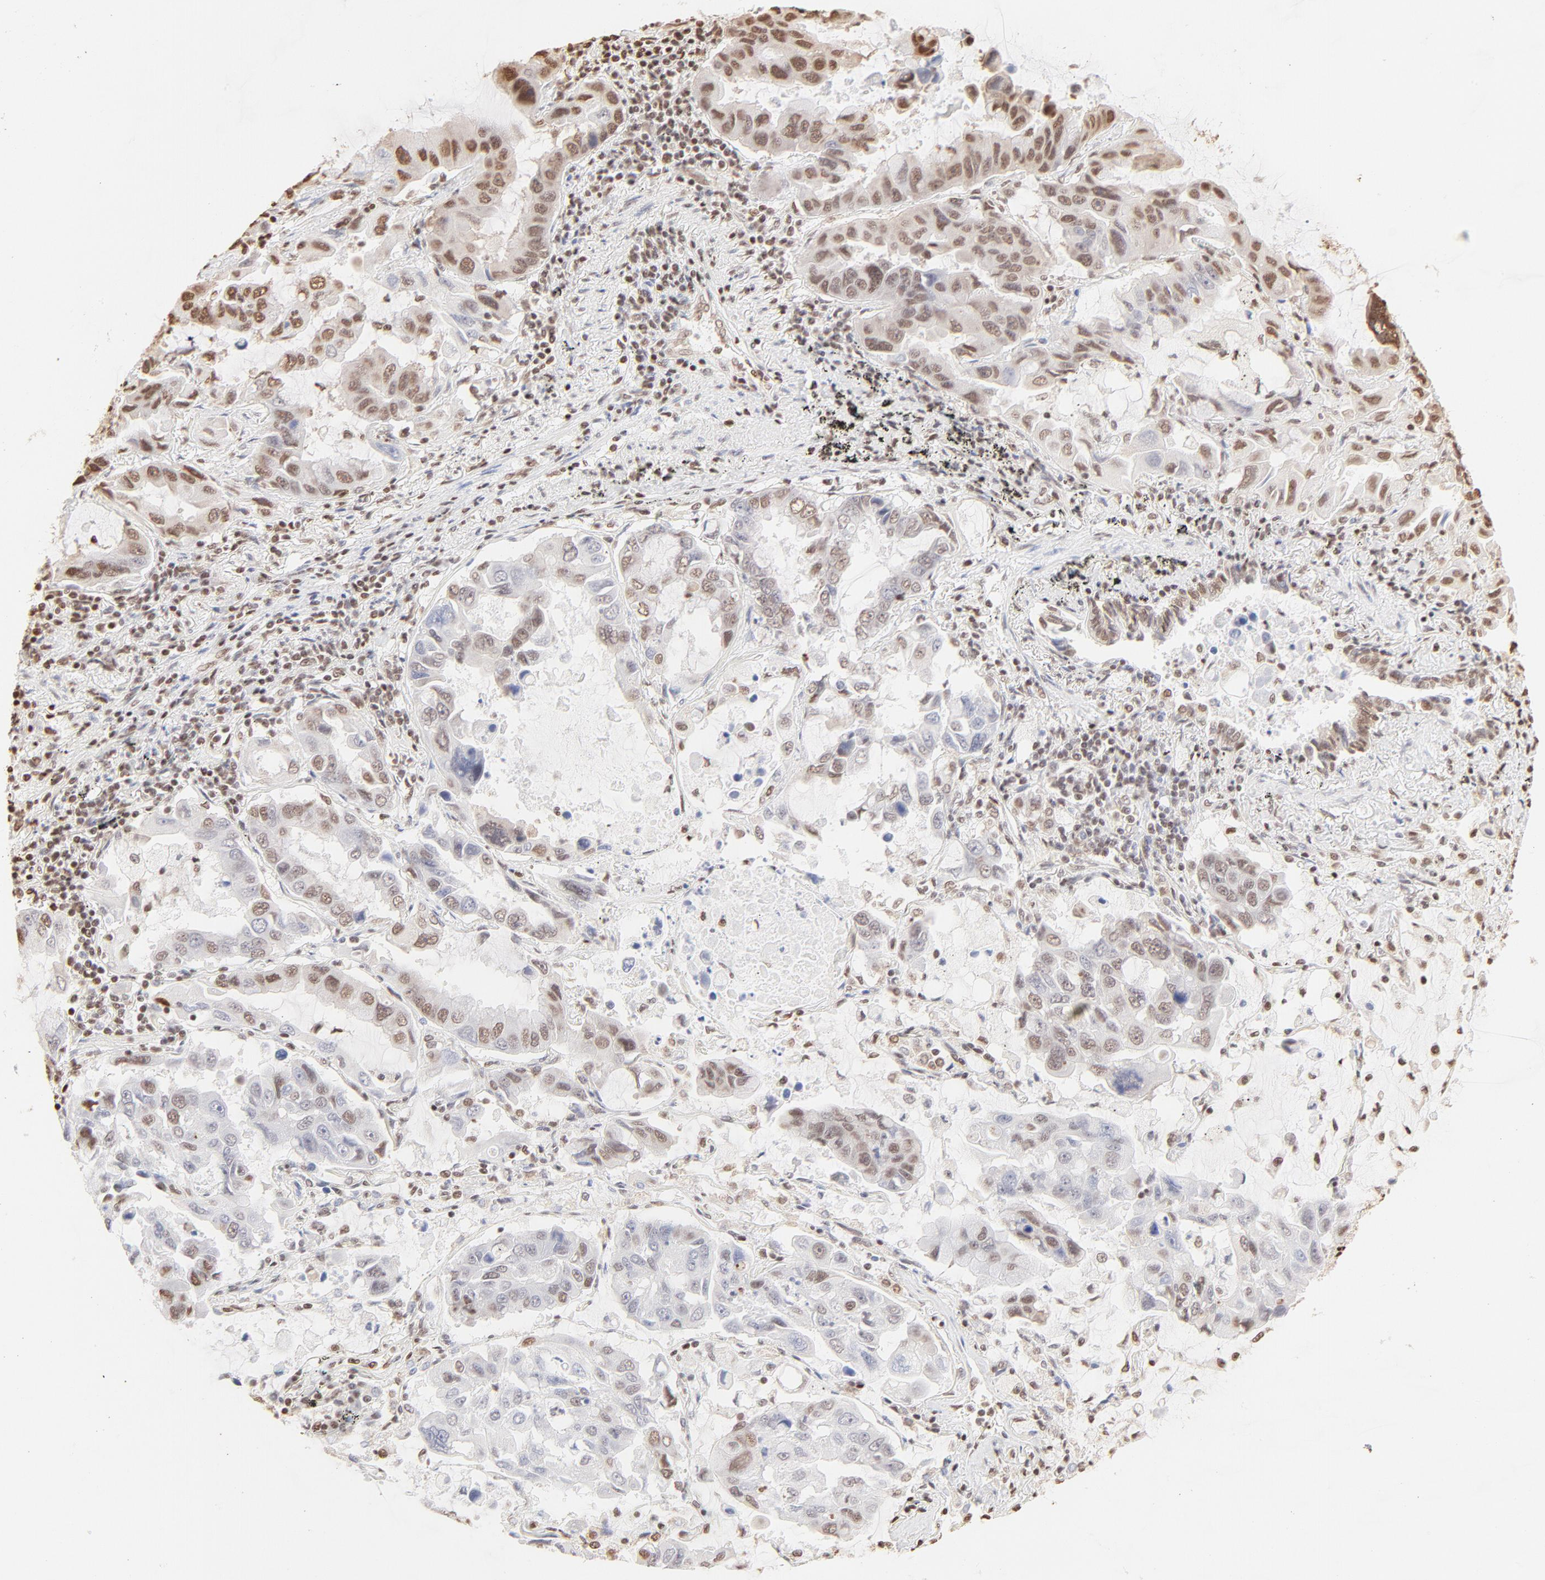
{"staining": {"intensity": "moderate", "quantity": "25%-75%", "location": "cytoplasmic/membranous,nuclear"}, "tissue": "lung cancer", "cell_type": "Tumor cells", "image_type": "cancer", "snomed": [{"axis": "morphology", "description": "Adenocarcinoma, NOS"}, {"axis": "topography", "description": "Lung"}], "caption": "Immunohistochemical staining of human adenocarcinoma (lung) shows moderate cytoplasmic/membranous and nuclear protein positivity in about 25%-75% of tumor cells. (DAB = brown stain, brightfield microscopy at high magnification).", "gene": "ZNF540", "patient": {"sex": "male", "age": 64}}